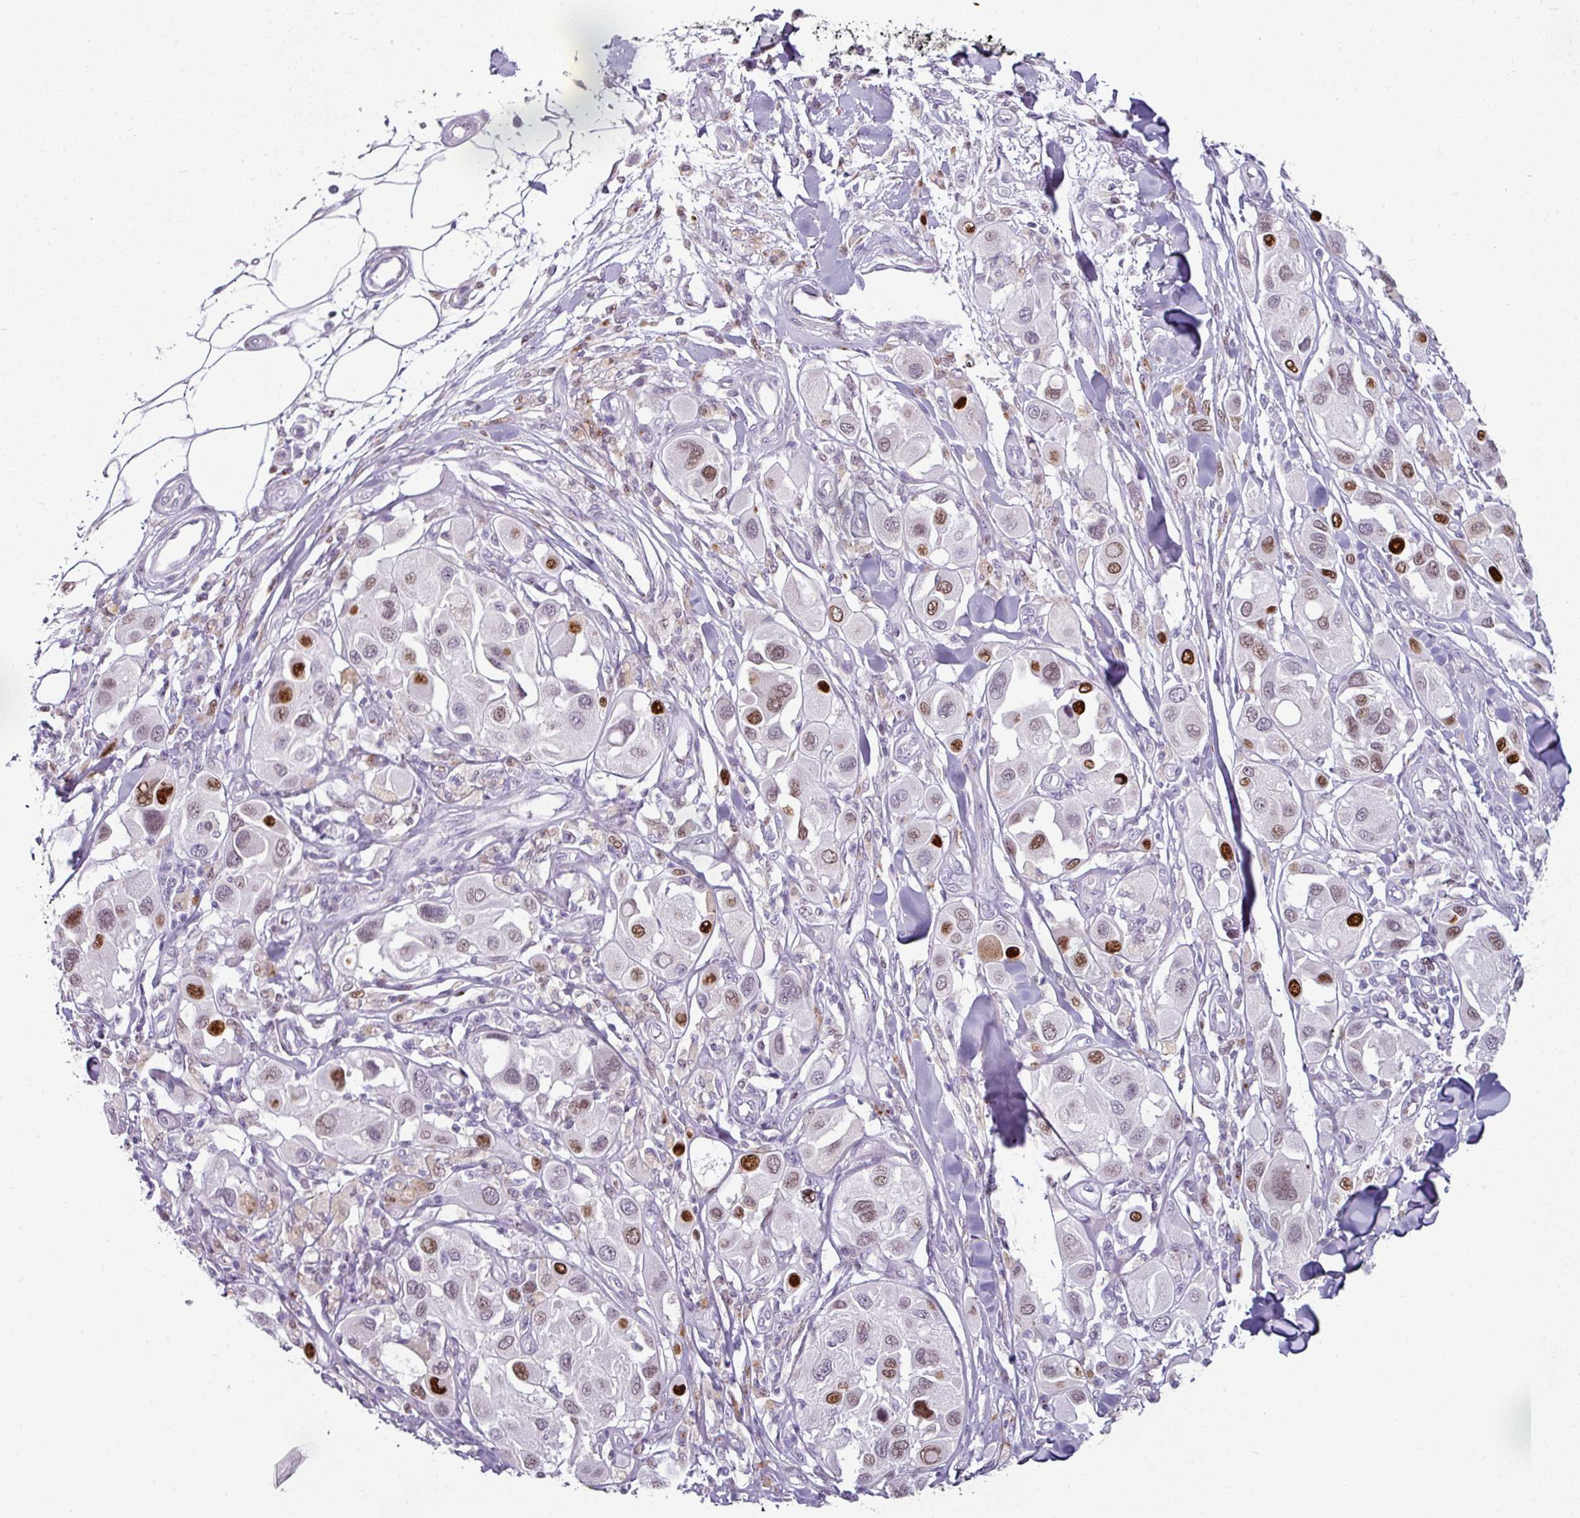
{"staining": {"intensity": "strong", "quantity": "25%-75%", "location": "nuclear"}, "tissue": "melanoma", "cell_type": "Tumor cells", "image_type": "cancer", "snomed": [{"axis": "morphology", "description": "Malignant melanoma, Metastatic site"}, {"axis": "topography", "description": "Skin"}], "caption": "Human malignant melanoma (metastatic site) stained for a protein (brown) shows strong nuclear positive expression in approximately 25%-75% of tumor cells.", "gene": "SYT8", "patient": {"sex": "male", "age": 41}}